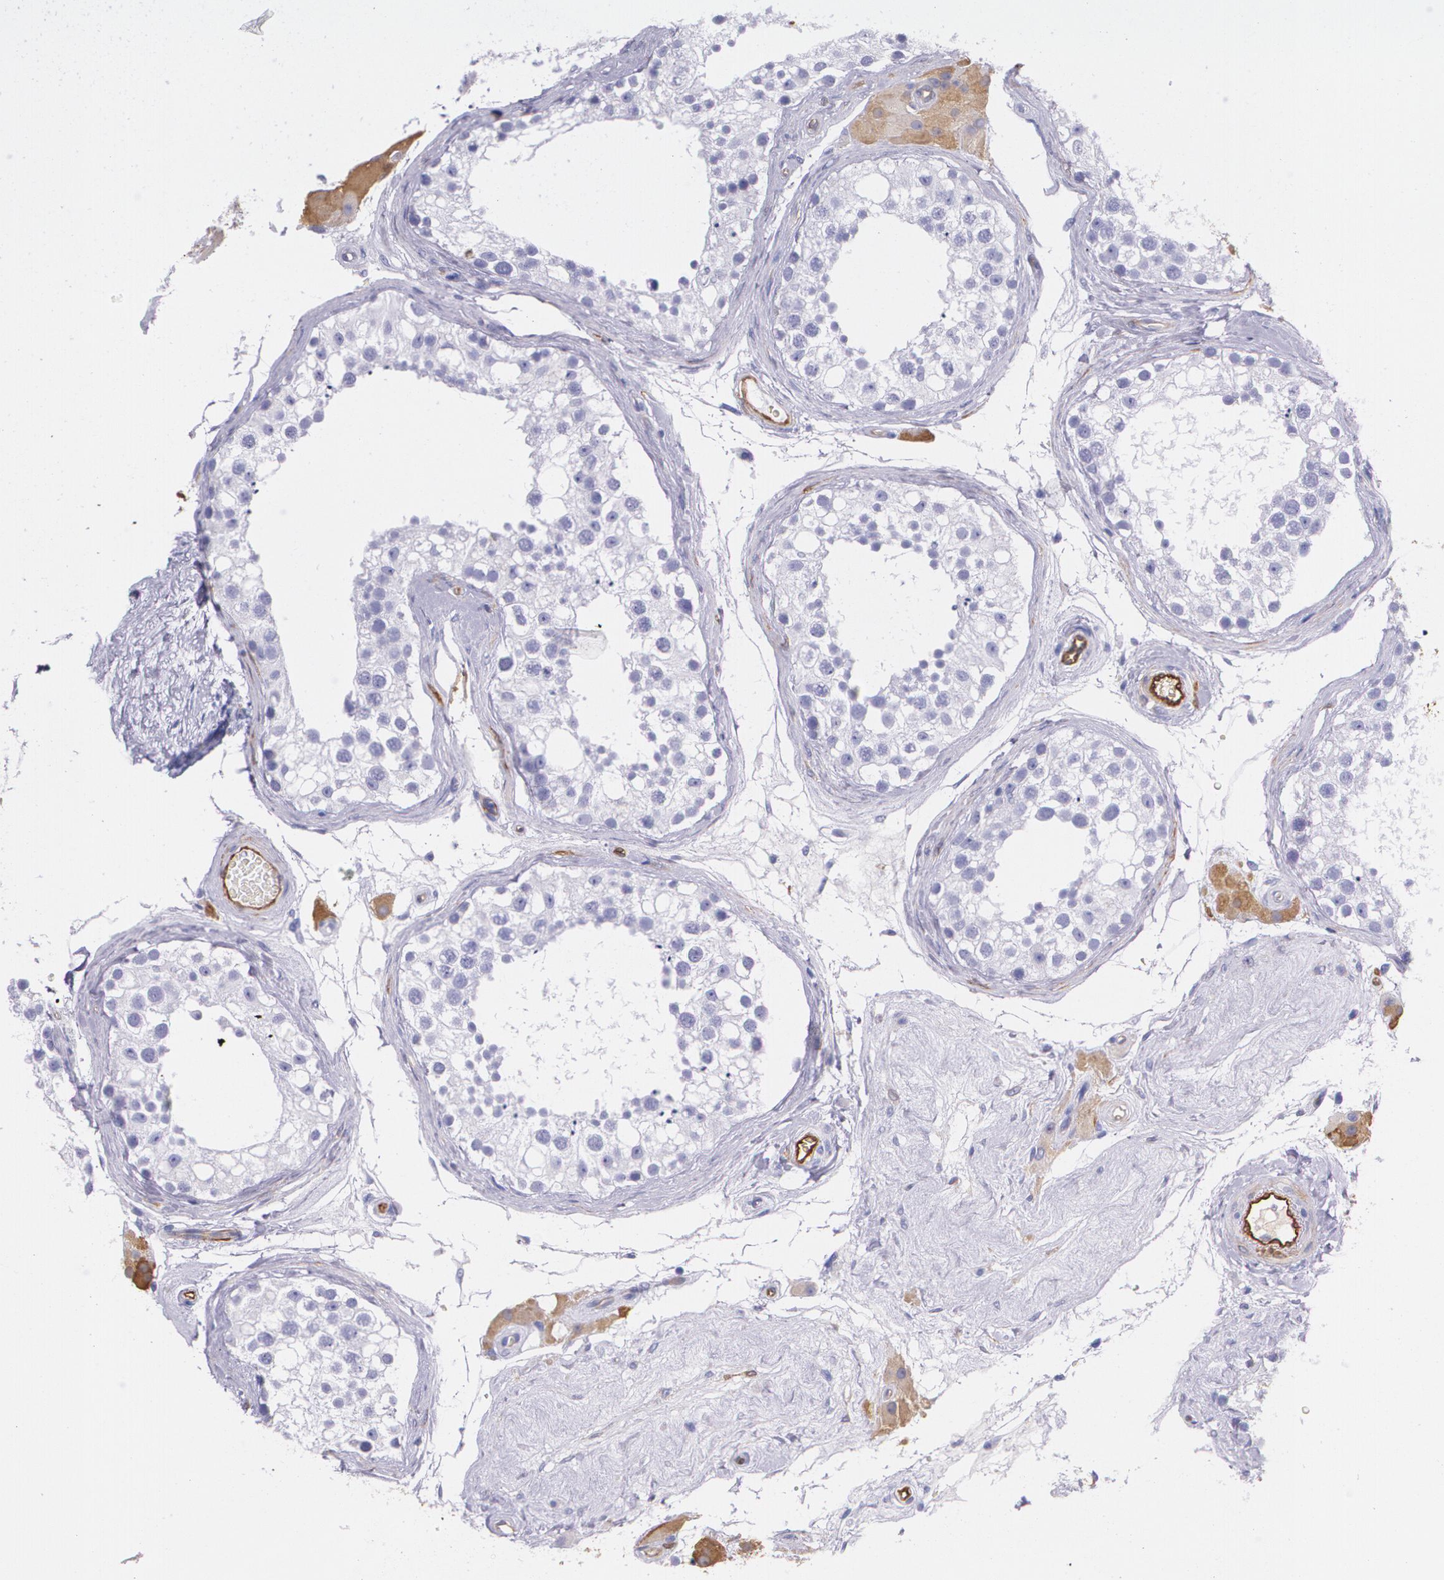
{"staining": {"intensity": "negative", "quantity": "none", "location": "none"}, "tissue": "testis", "cell_type": "Cells in seminiferous ducts", "image_type": "normal", "snomed": [{"axis": "morphology", "description": "Normal tissue, NOS"}, {"axis": "topography", "description": "Testis"}], "caption": "Immunohistochemistry of unremarkable human testis shows no positivity in cells in seminiferous ducts.", "gene": "MMP2", "patient": {"sex": "male", "age": 68}}